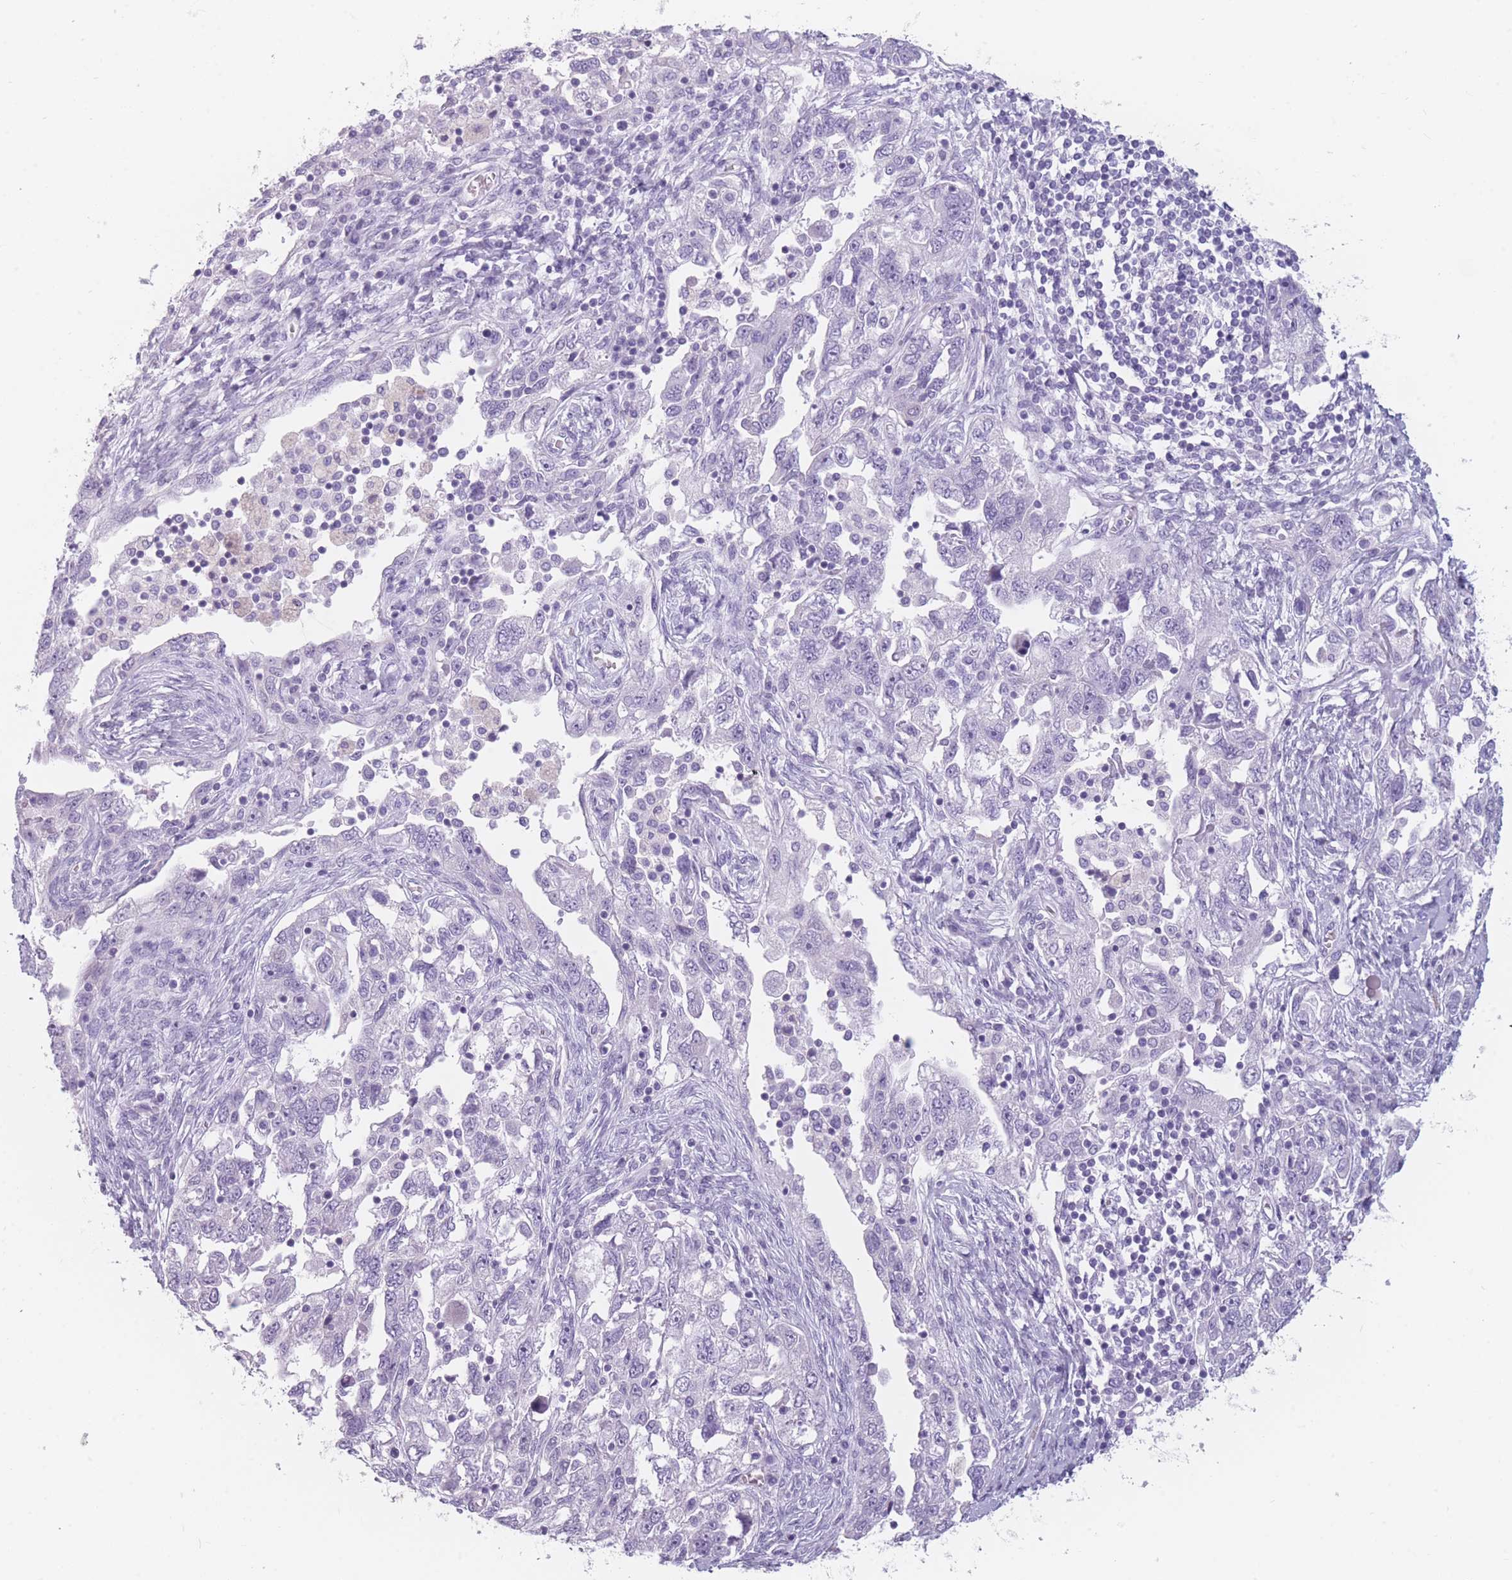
{"staining": {"intensity": "negative", "quantity": "none", "location": "none"}, "tissue": "ovarian cancer", "cell_type": "Tumor cells", "image_type": "cancer", "snomed": [{"axis": "morphology", "description": "Carcinoma, NOS"}, {"axis": "morphology", "description": "Cystadenocarcinoma, serous, NOS"}, {"axis": "topography", "description": "Ovary"}], "caption": "Immunohistochemistry image of neoplastic tissue: ovarian cancer stained with DAB demonstrates no significant protein positivity in tumor cells.", "gene": "CCNO", "patient": {"sex": "female", "age": 69}}